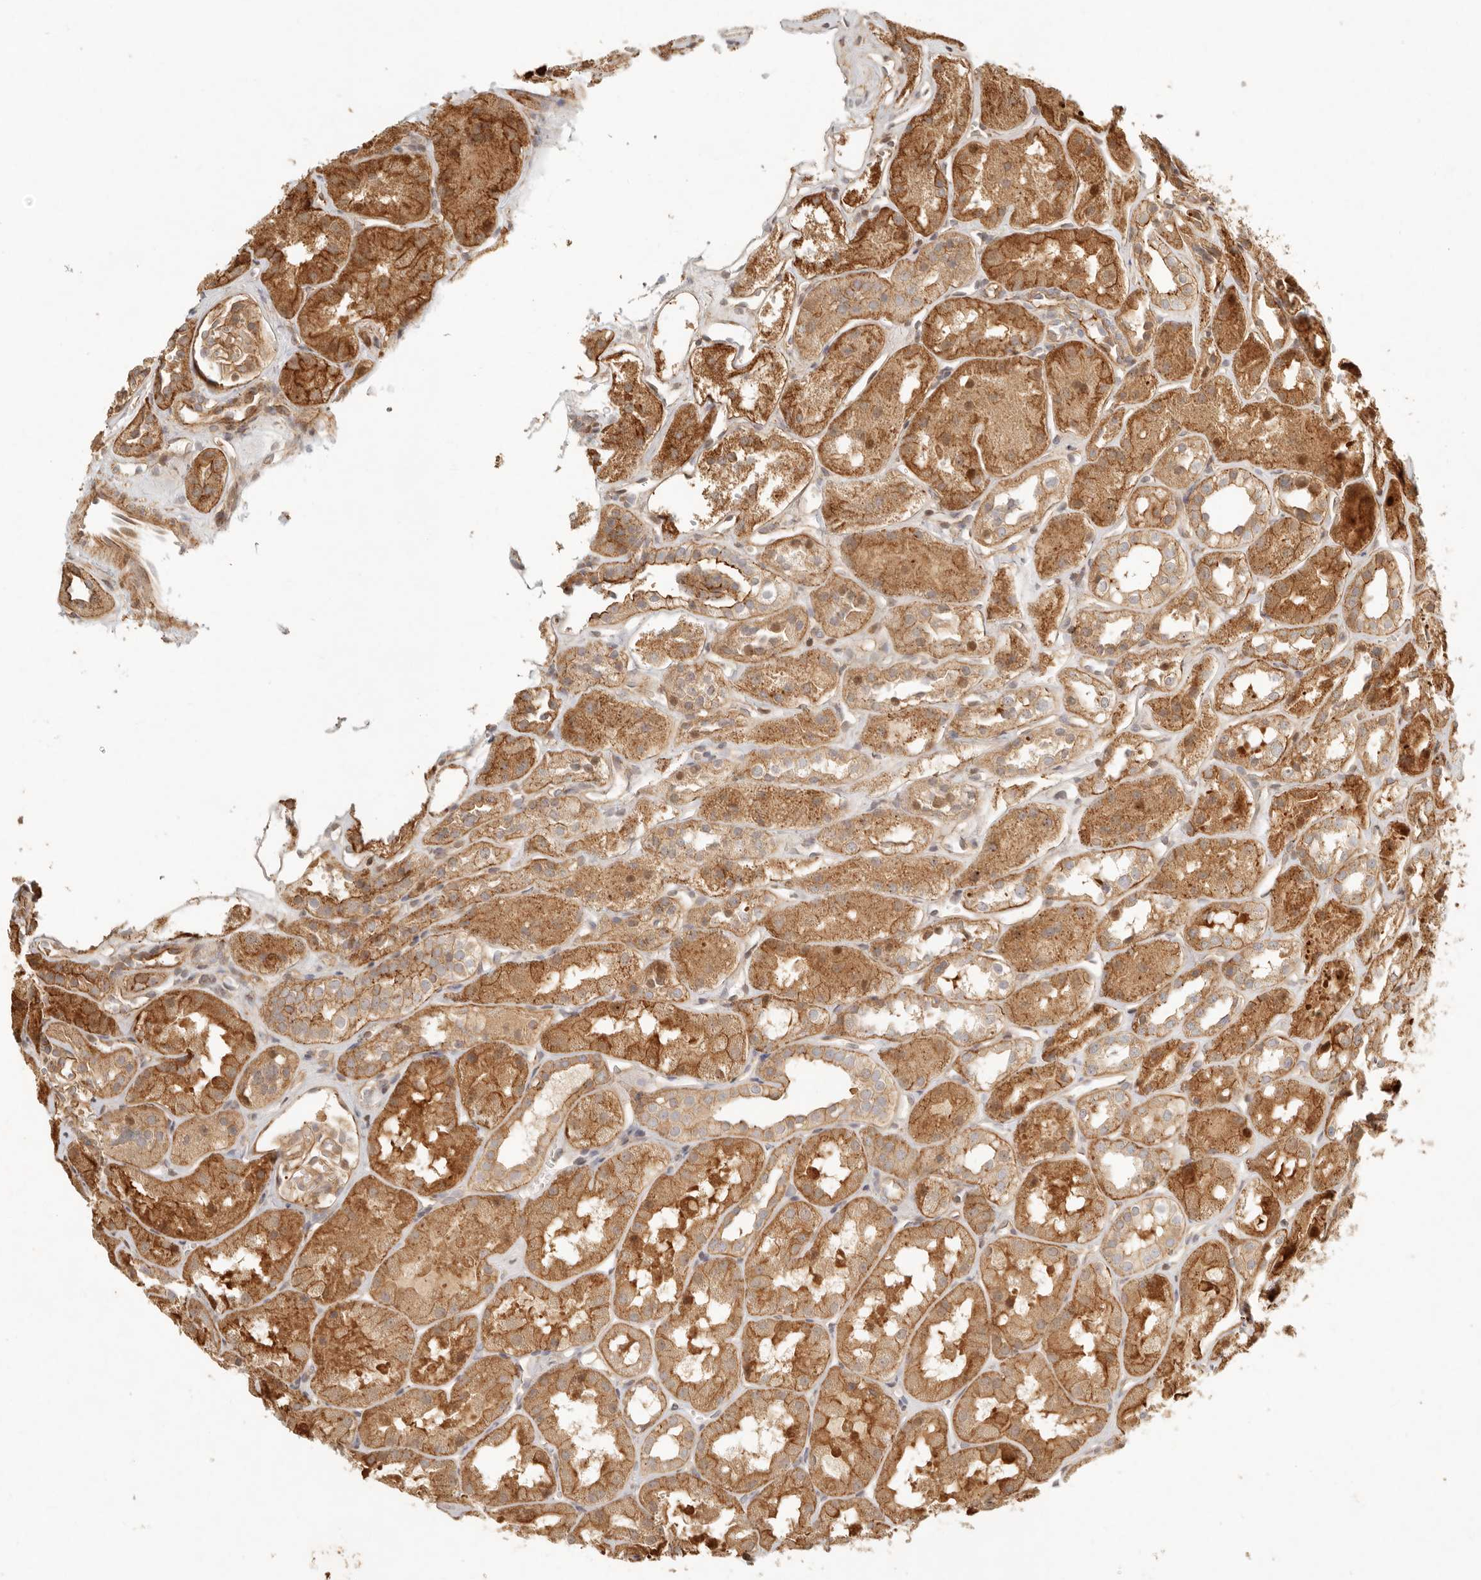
{"staining": {"intensity": "moderate", "quantity": "25%-75%", "location": "cytoplasmic/membranous"}, "tissue": "kidney", "cell_type": "Cells in glomeruli", "image_type": "normal", "snomed": [{"axis": "morphology", "description": "Normal tissue, NOS"}, {"axis": "topography", "description": "Kidney"}], "caption": "Immunohistochemical staining of unremarkable human kidney exhibits moderate cytoplasmic/membranous protein staining in approximately 25%-75% of cells in glomeruli.", "gene": "KLHL38", "patient": {"sex": "male", "age": 16}}